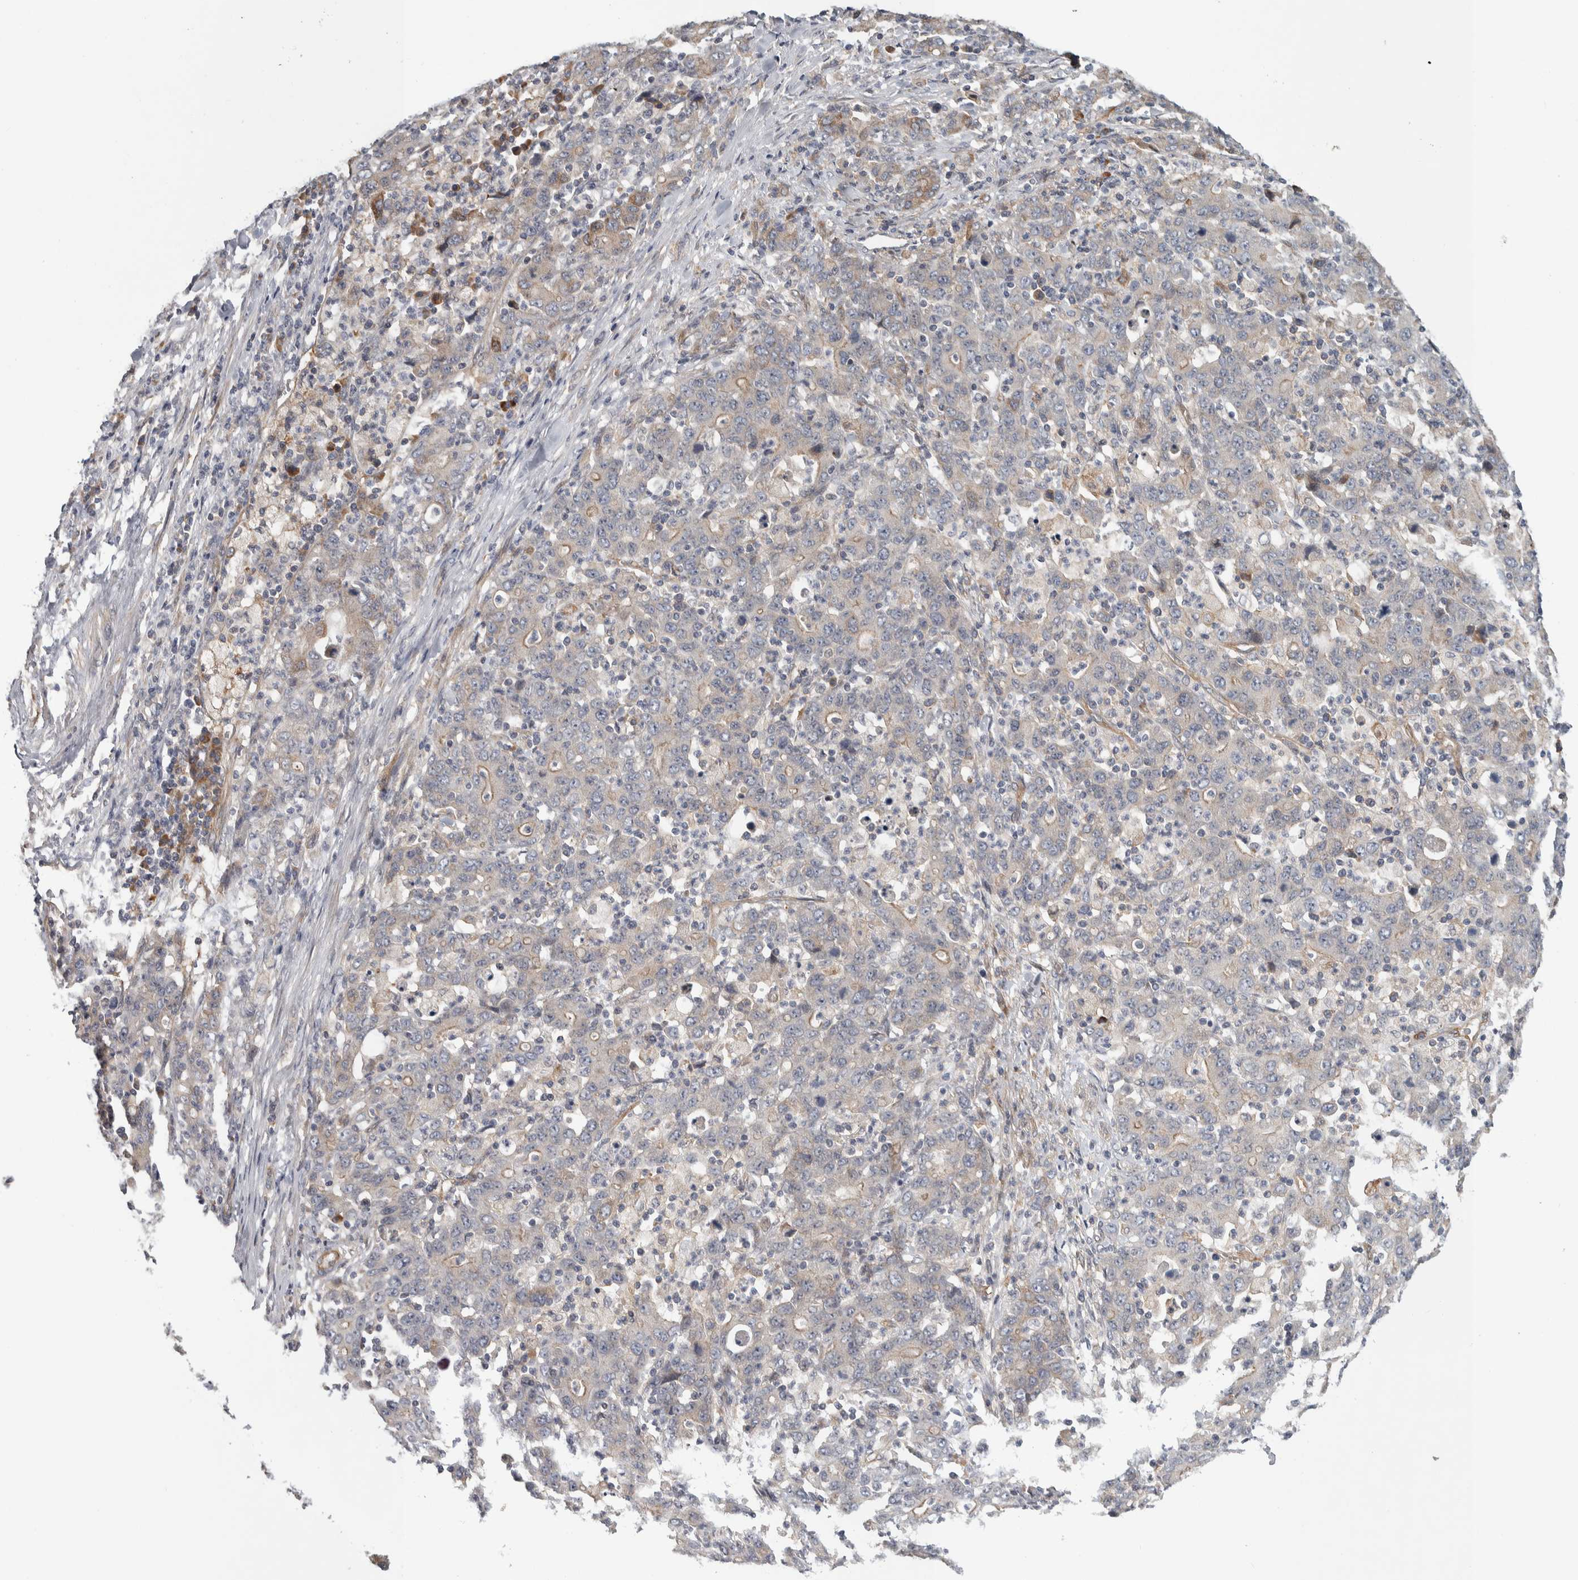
{"staining": {"intensity": "negative", "quantity": "none", "location": "none"}, "tissue": "stomach cancer", "cell_type": "Tumor cells", "image_type": "cancer", "snomed": [{"axis": "morphology", "description": "Adenocarcinoma, NOS"}, {"axis": "topography", "description": "Stomach, upper"}], "caption": "This is a image of IHC staining of stomach cancer, which shows no expression in tumor cells.", "gene": "TBC1D31", "patient": {"sex": "male", "age": 69}}